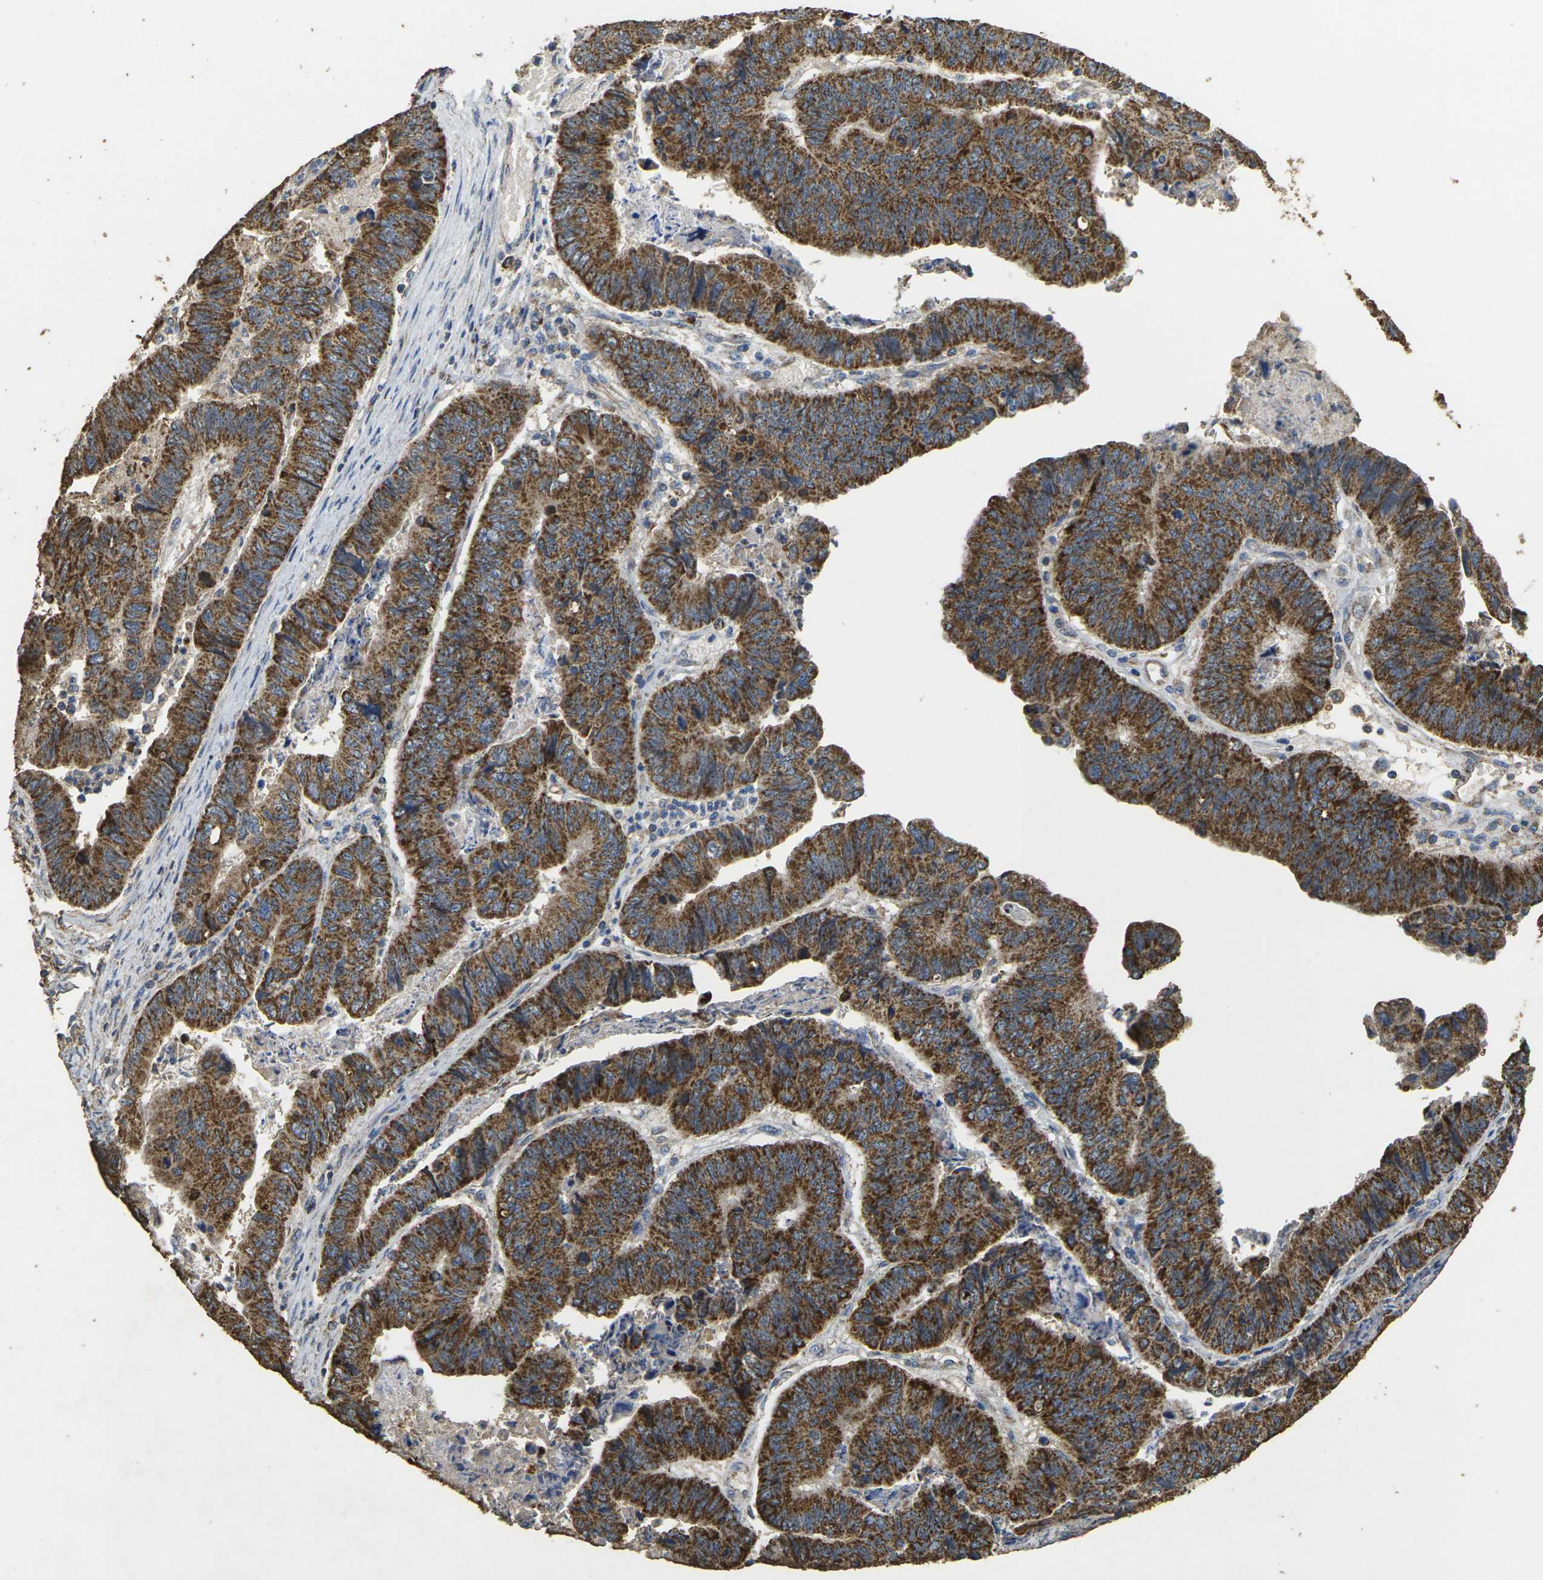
{"staining": {"intensity": "strong", "quantity": ">75%", "location": "cytoplasmic/membranous"}, "tissue": "stomach cancer", "cell_type": "Tumor cells", "image_type": "cancer", "snomed": [{"axis": "morphology", "description": "Adenocarcinoma, NOS"}, {"axis": "topography", "description": "Stomach, lower"}], "caption": "About >75% of tumor cells in human adenocarcinoma (stomach) display strong cytoplasmic/membranous protein expression as visualized by brown immunohistochemical staining.", "gene": "MAPK11", "patient": {"sex": "male", "age": 77}}